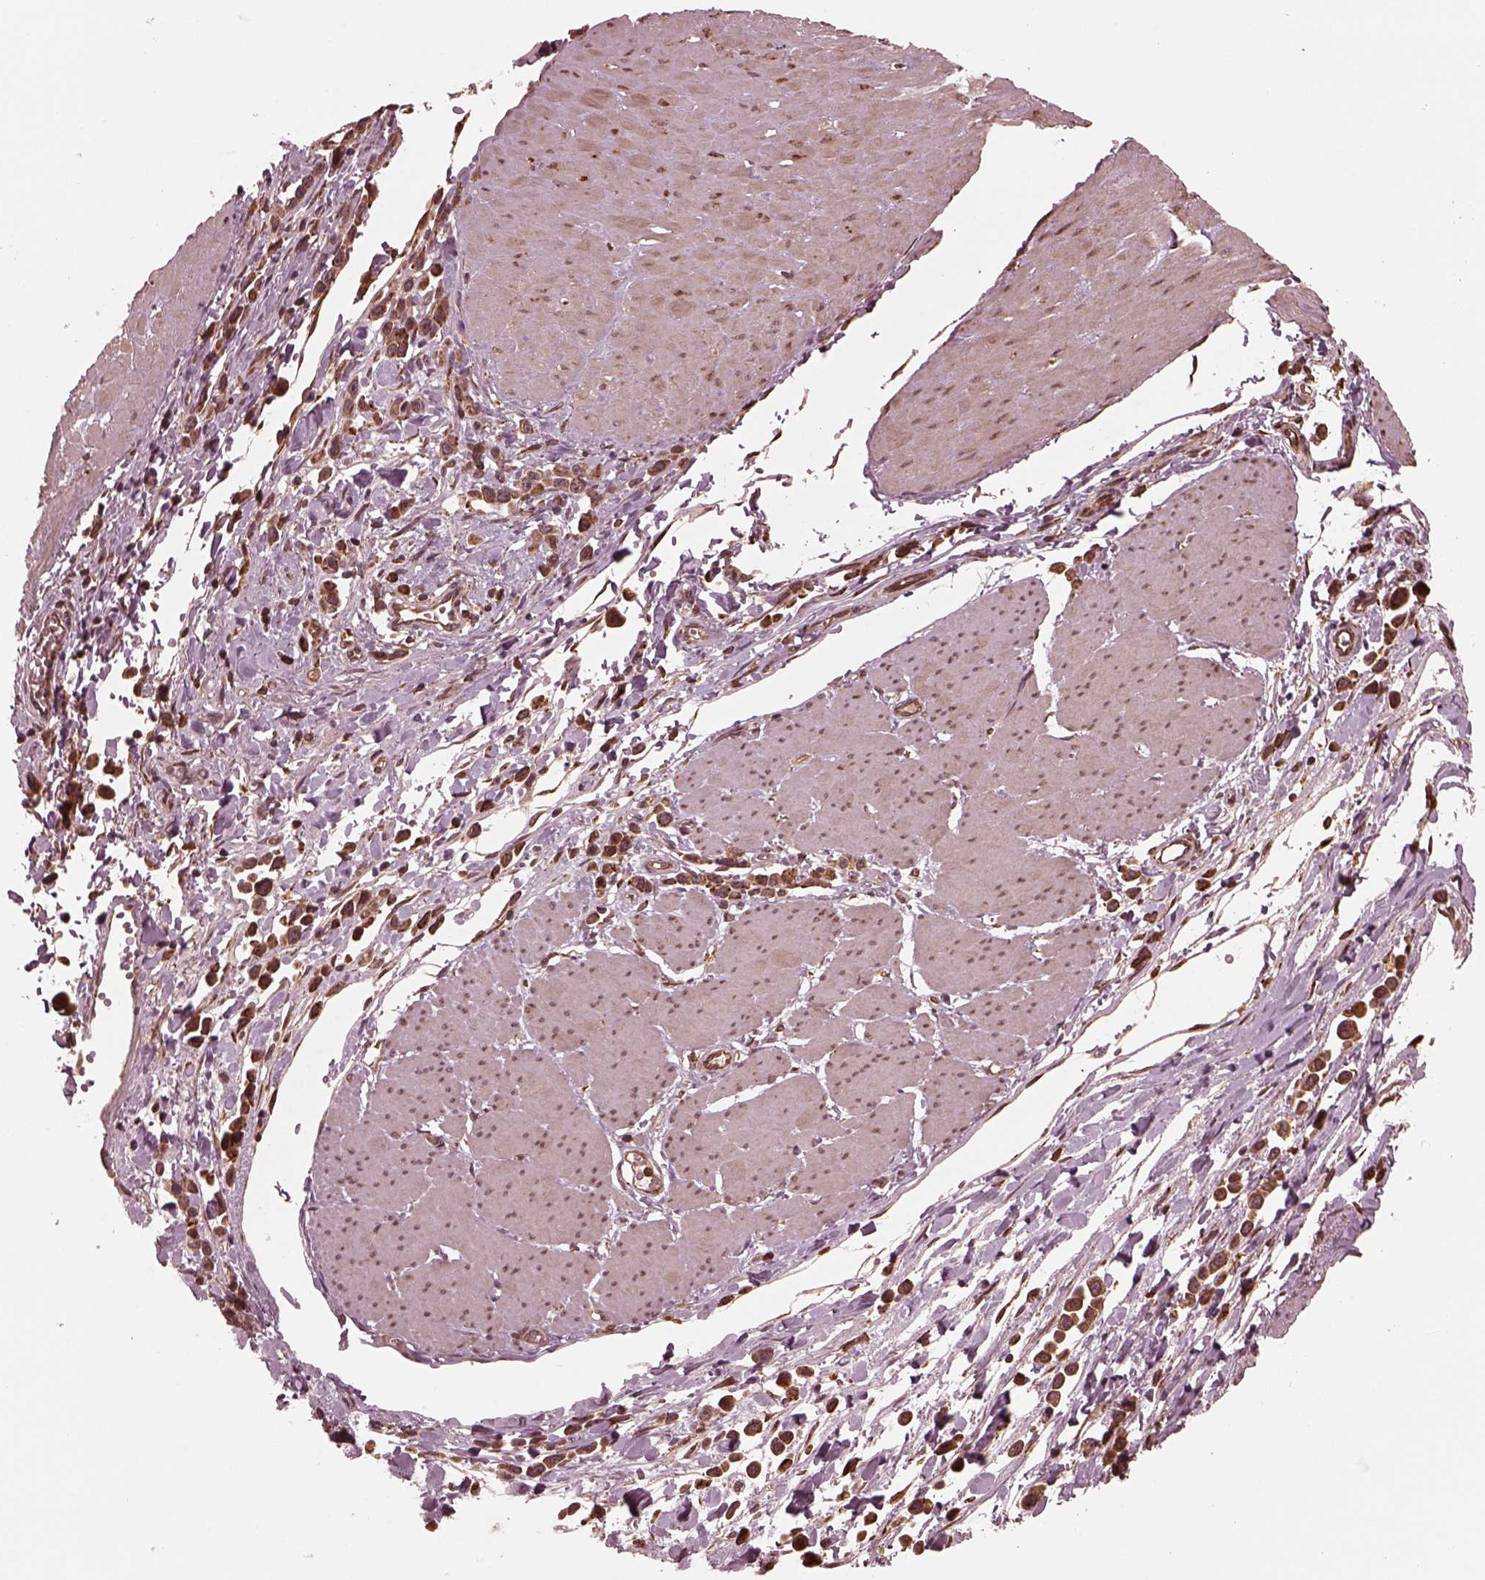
{"staining": {"intensity": "moderate", "quantity": ">75%", "location": "cytoplasmic/membranous"}, "tissue": "stomach cancer", "cell_type": "Tumor cells", "image_type": "cancer", "snomed": [{"axis": "morphology", "description": "Adenocarcinoma, NOS"}, {"axis": "topography", "description": "Stomach"}], "caption": "Immunohistochemistry (IHC) of adenocarcinoma (stomach) reveals medium levels of moderate cytoplasmic/membranous expression in about >75% of tumor cells.", "gene": "ZNF292", "patient": {"sex": "male", "age": 47}}